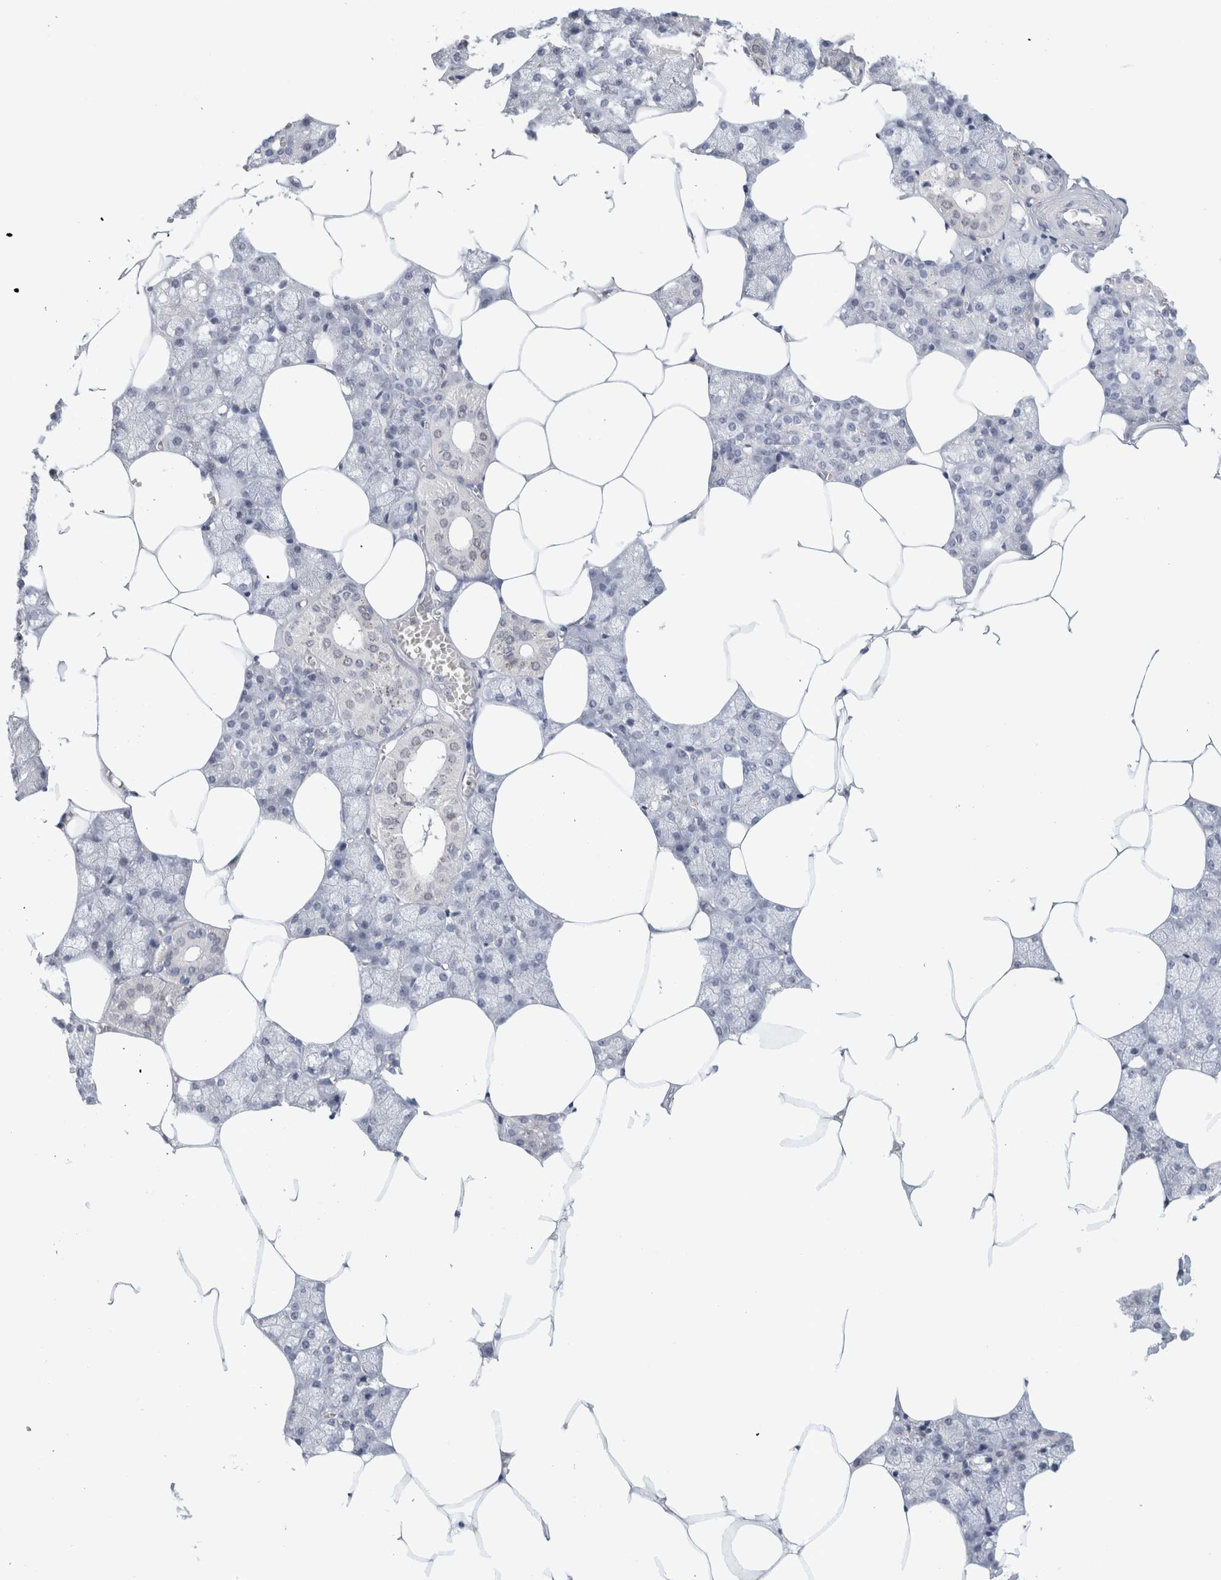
{"staining": {"intensity": "negative", "quantity": "none", "location": "none"}, "tissue": "salivary gland", "cell_type": "Glandular cells", "image_type": "normal", "snomed": [{"axis": "morphology", "description": "Normal tissue, NOS"}, {"axis": "topography", "description": "Salivary gland"}], "caption": "The photomicrograph reveals no significant staining in glandular cells of salivary gland. The staining was performed using DAB (3,3'-diaminobenzidine) to visualize the protein expression in brown, while the nuclei were stained in blue with hematoxylin (Magnification: 20x).", "gene": "KNL1", "patient": {"sex": "male", "age": 62}}